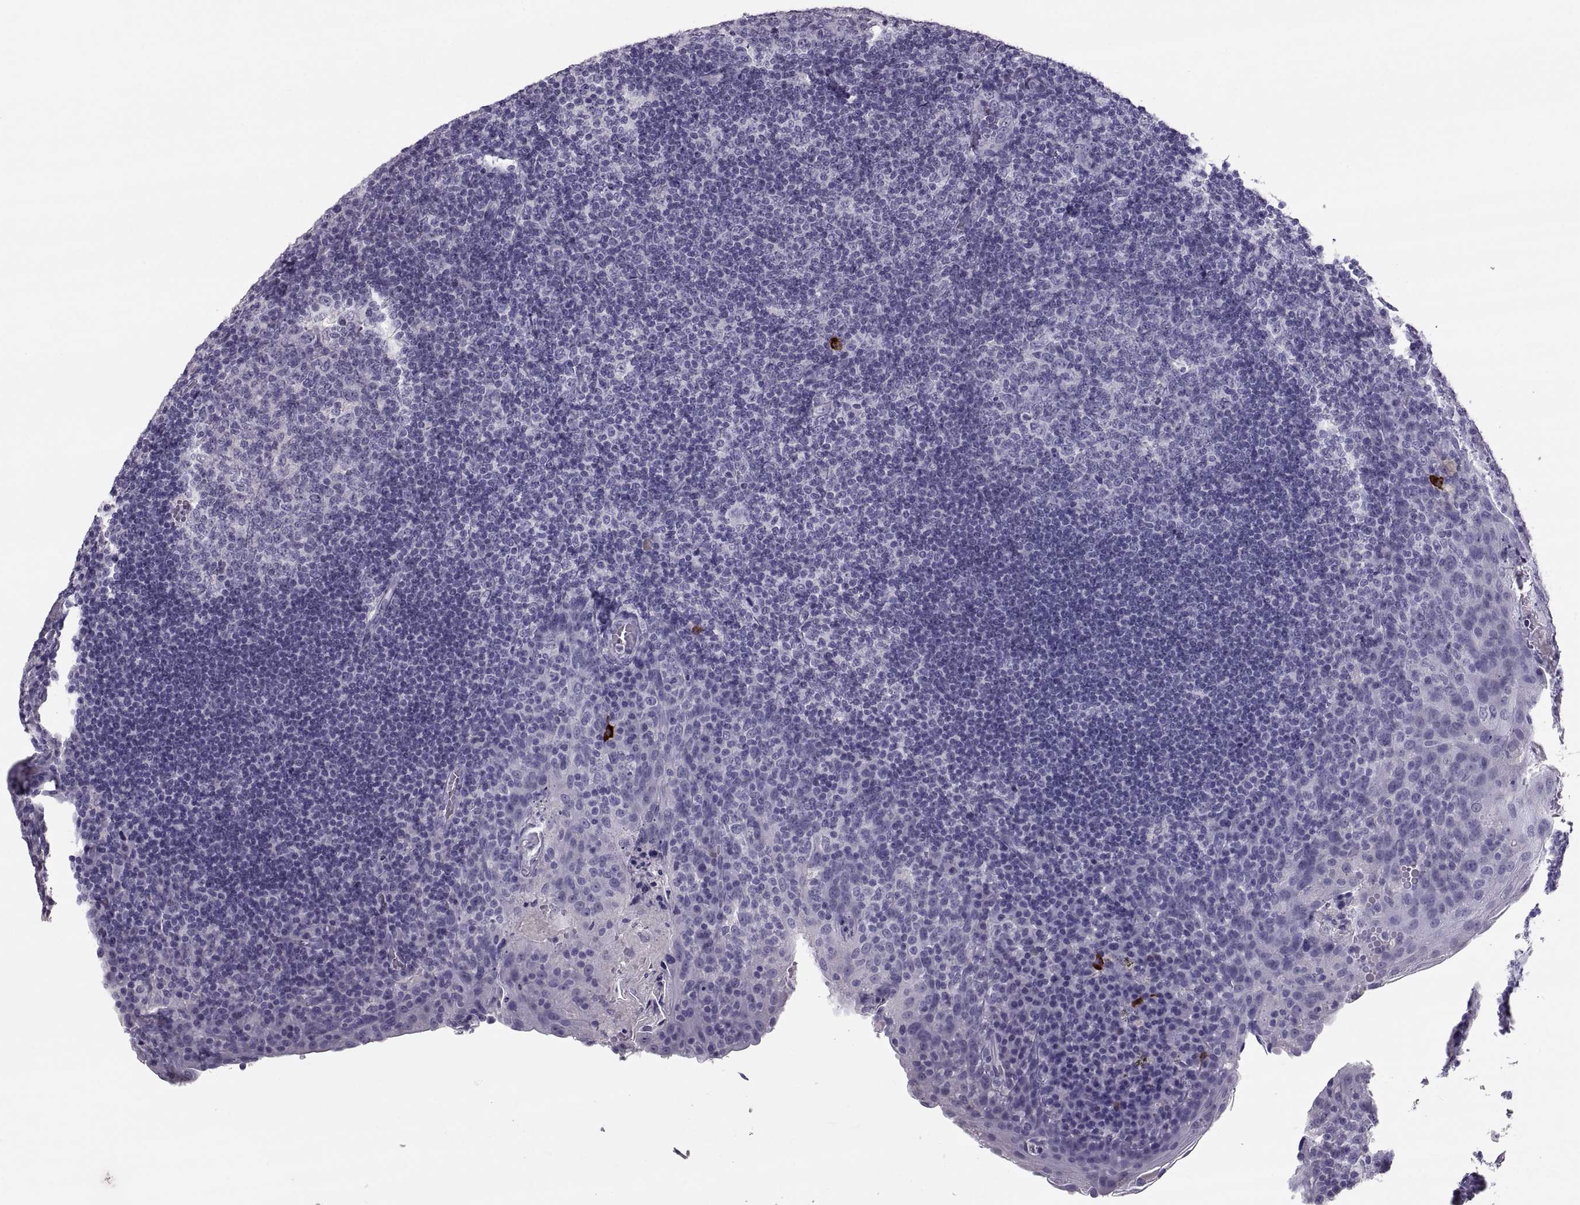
{"staining": {"intensity": "negative", "quantity": "none", "location": "none"}, "tissue": "tonsil", "cell_type": "Germinal center cells", "image_type": "normal", "snomed": [{"axis": "morphology", "description": "Normal tissue, NOS"}, {"axis": "topography", "description": "Tonsil"}], "caption": "There is no significant expression in germinal center cells of tonsil.", "gene": "IGSF1", "patient": {"sex": "male", "age": 17}}